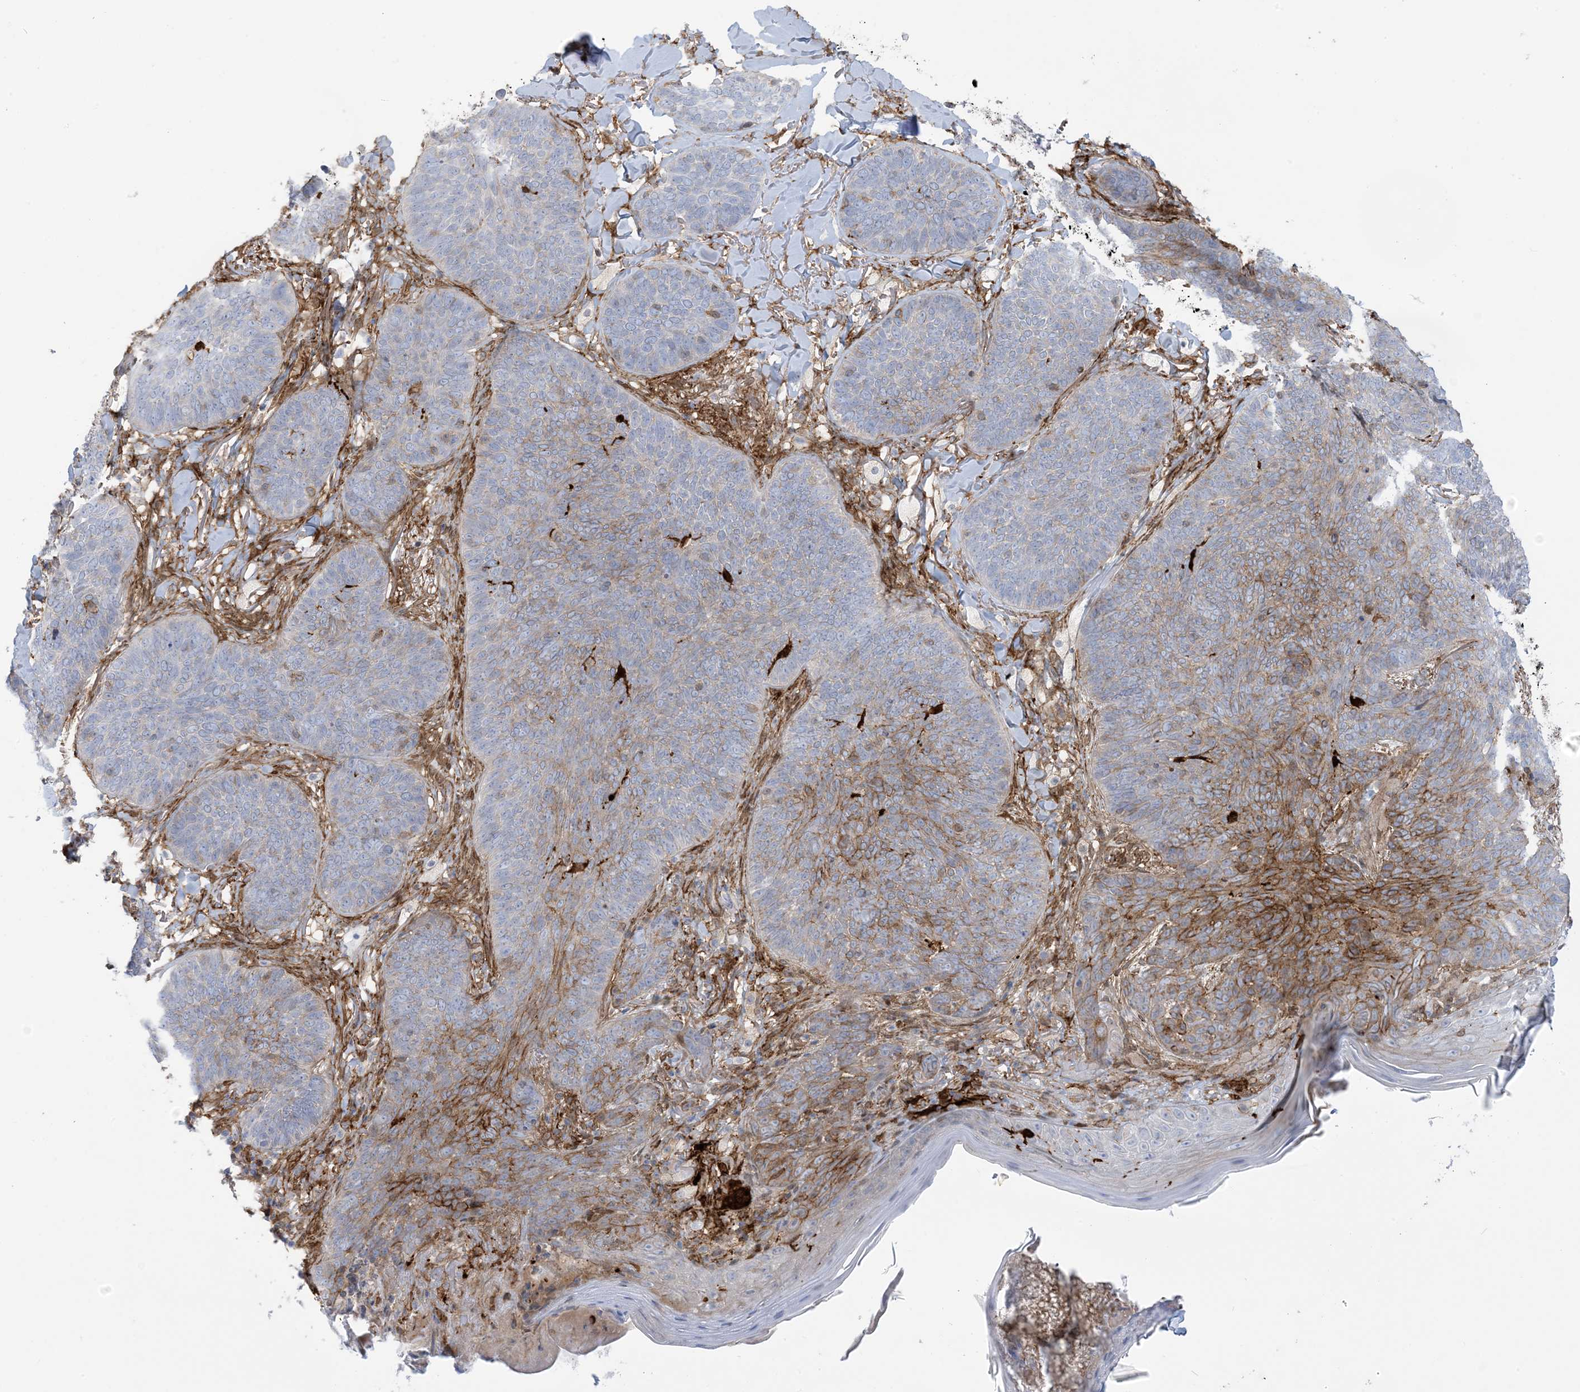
{"staining": {"intensity": "moderate", "quantity": "<25%", "location": "cytoplasmic/membranous"}, "tissue": "skin cancer", "cell_type": "Tumor cells", "image_type": "cancer", "snomed": [{"axis": "morphology", "description": "Basal cell carcinoma"}, {"axis": "topography", "description": "Skin"}], "caption": "Immunohistochemistry photomicrograph of neoplastic tissue: human skin cancer stained using IHC exhibits low levels of moderate protein expression localized specifically in the cytoplasmic/membranous of tumor cells, appearing as a cytoplasmic/membranous brown color.", "gene": "ICMT", "patient": {"sex": "male", "age": 85}}